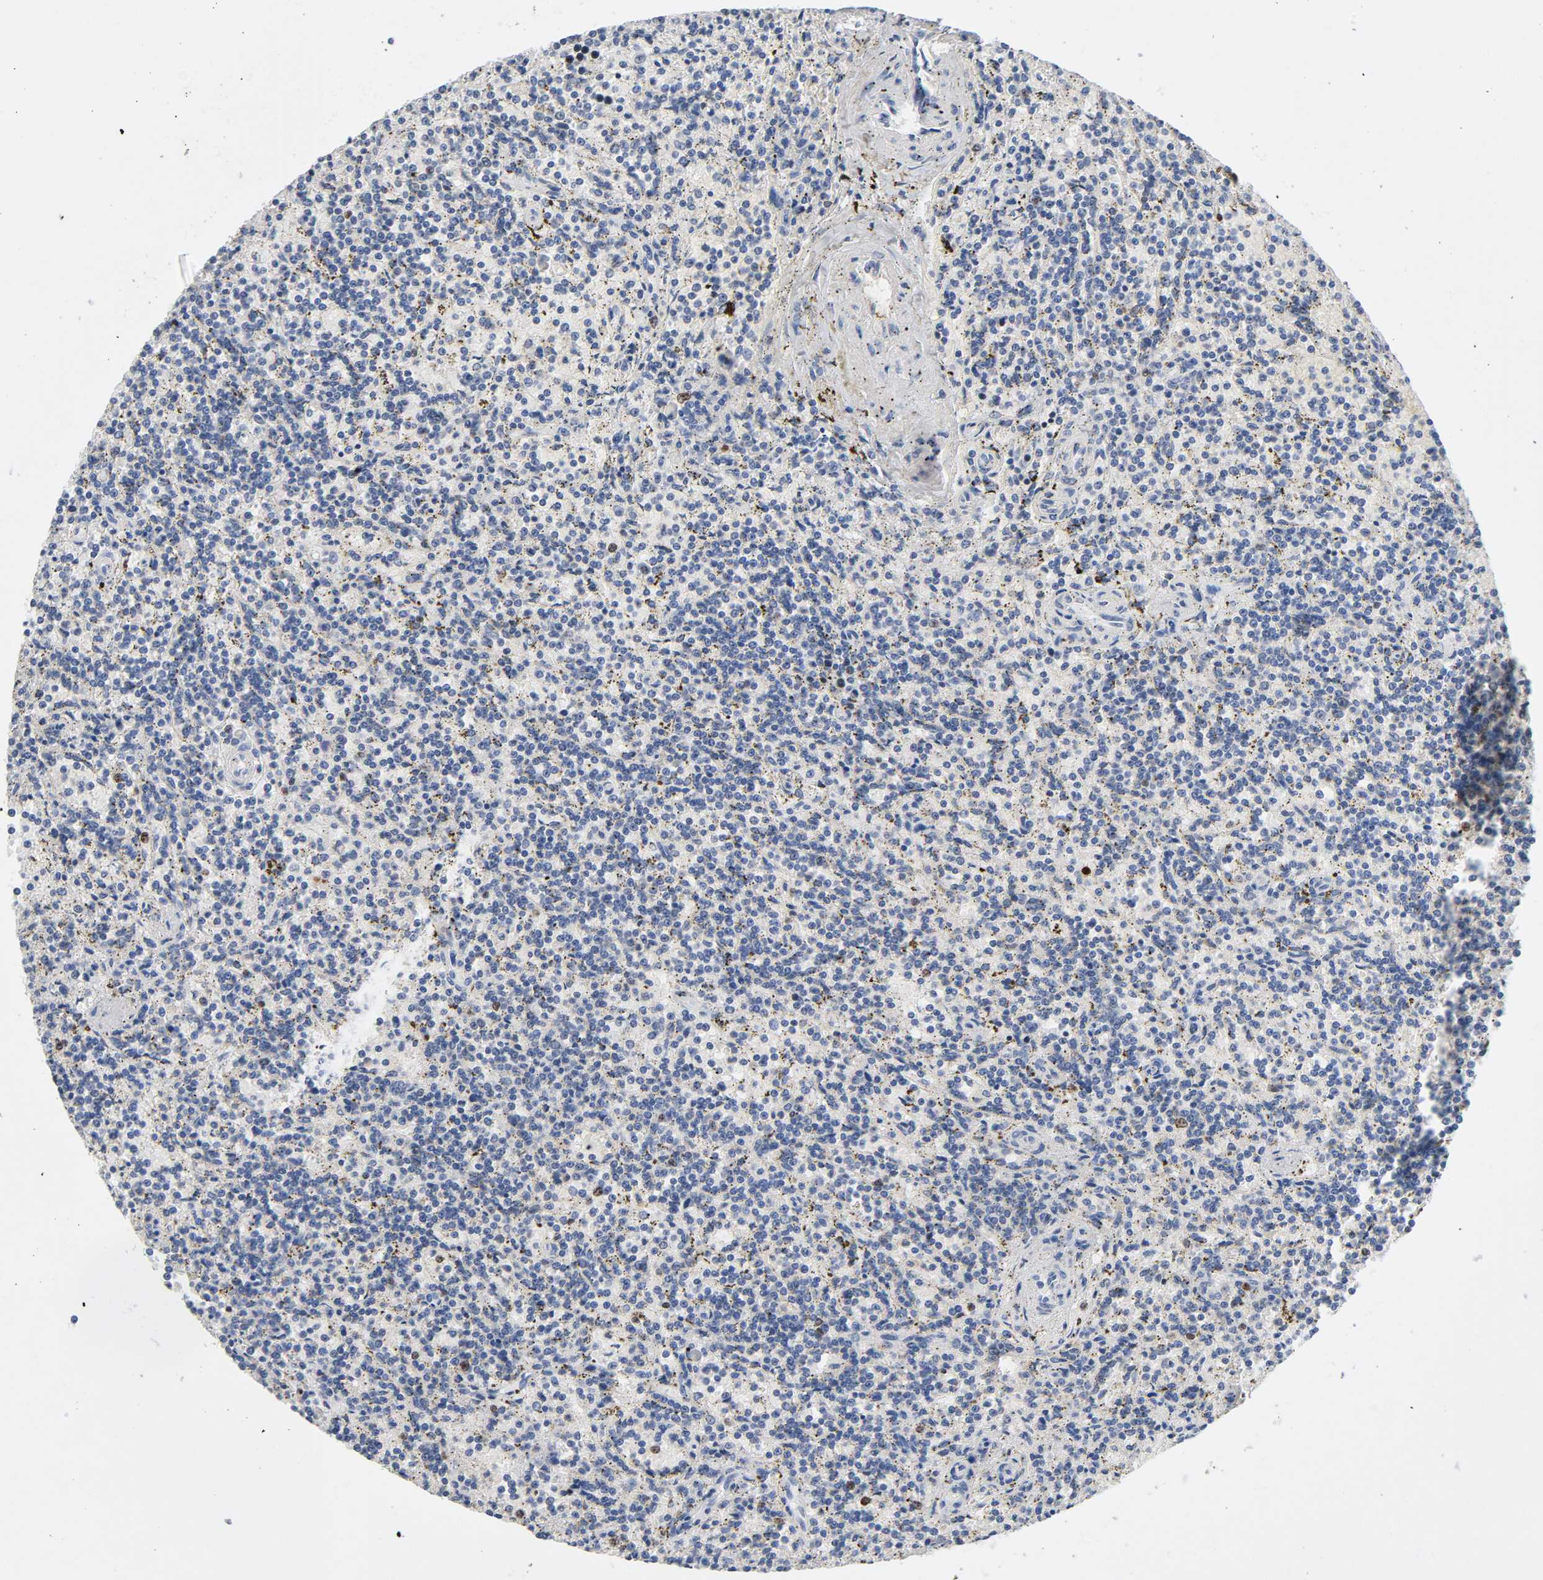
{"staining": {"intensity": "negative", "quantity": "none", "location": "none"}, "tissue": "lymphoma", "cell_type": "Tumor cells", "image_type": "cancer", "snomed": [{"axis": "morphology", "description": "Malignant lymphoma, non-Hodgkin's type, Low grade"}, {"axis": "topography", "description": "Spleen"}], "caption": "Photomicrograph shows no significant protein expression in tumor cells of low-grade malignant lymphoma, non-Hodgkin's type. (Immunohistochemistry (ihc), brightfield microscopy, high magnification).", "gene": "BIRC5", "patient": {"sex": "male", "age": 73}}